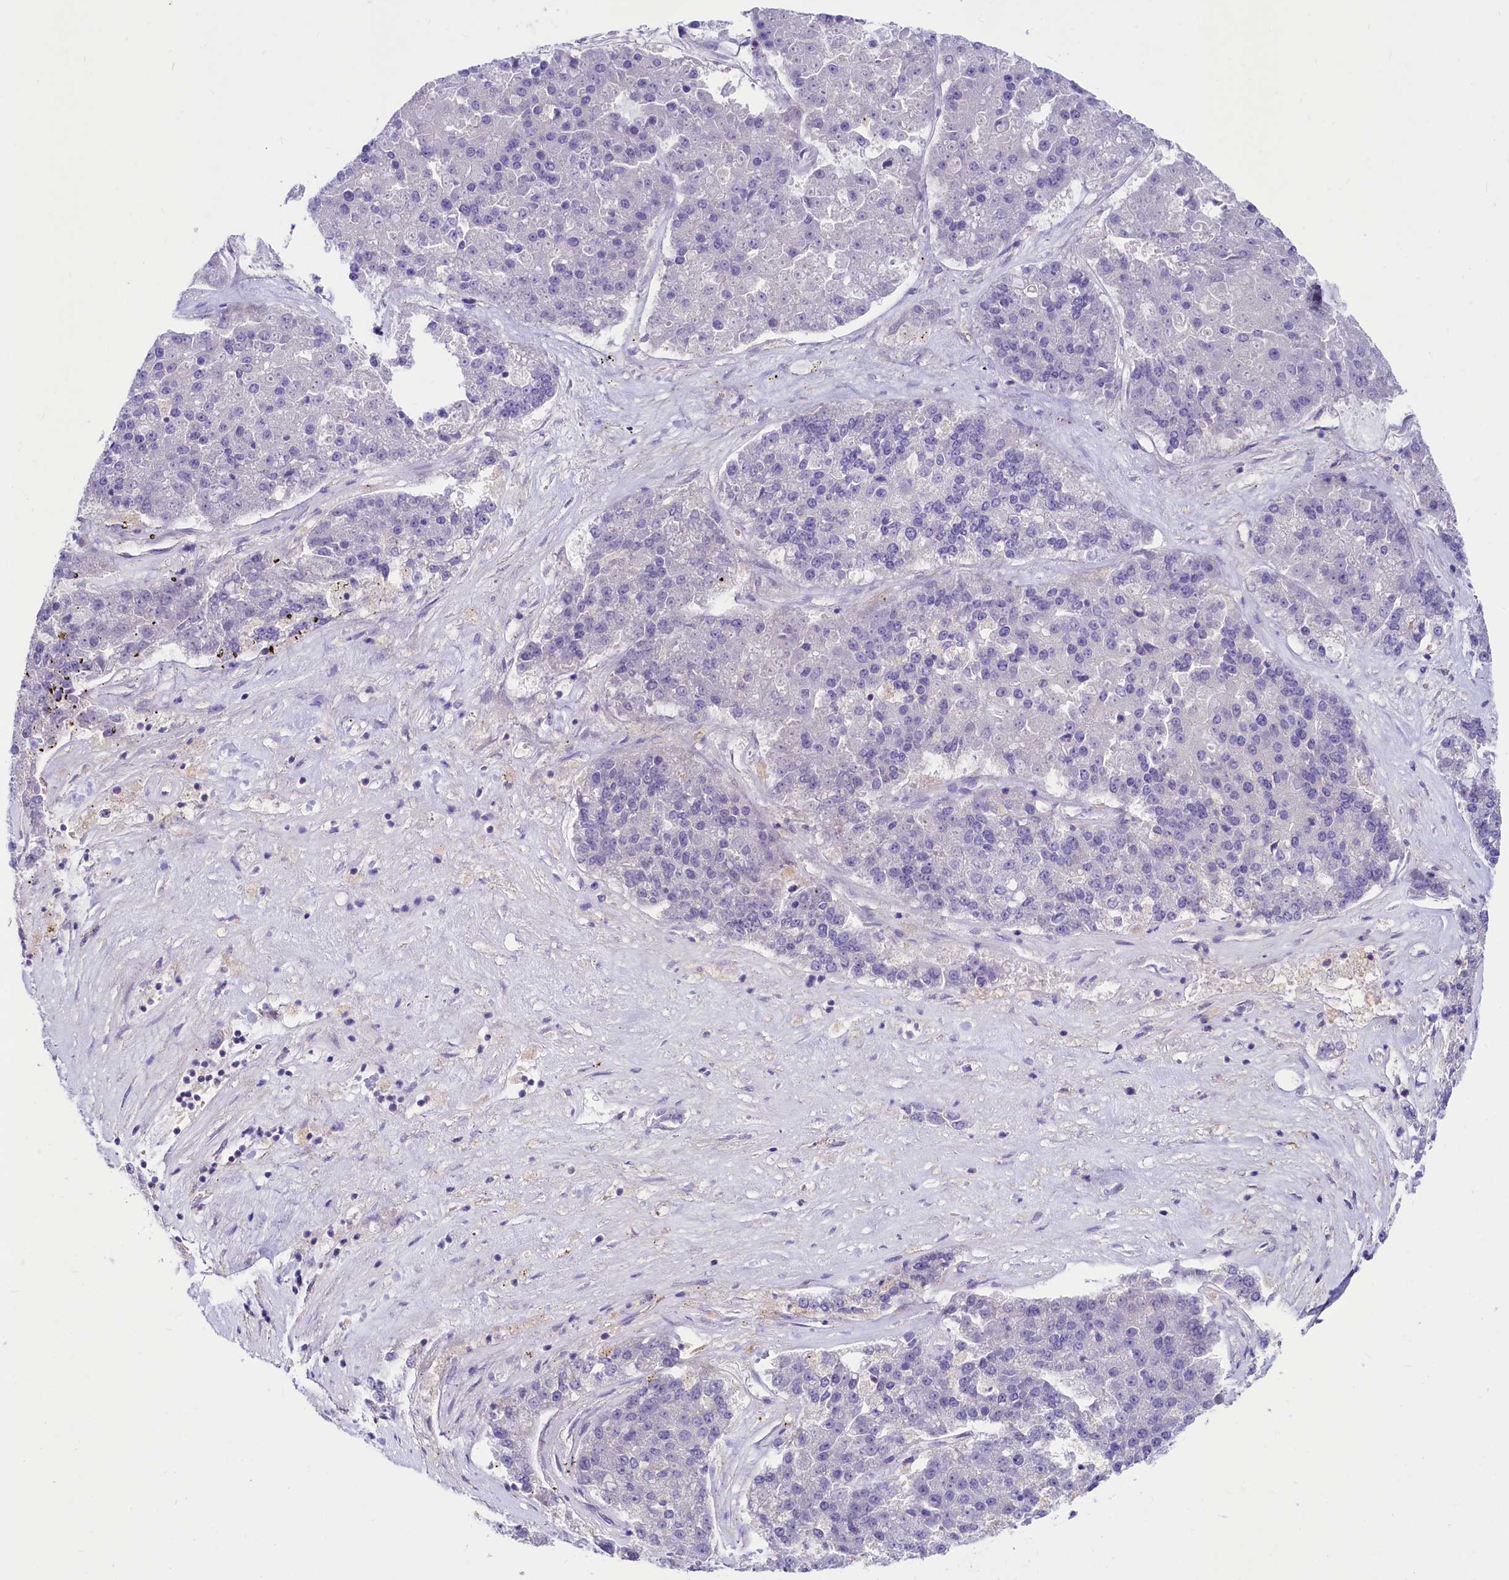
{"staining": {"intensity": "negative", "quantity": "none", "location": "none"}, "tissue": "pancreatic cancer", "cell_type": "Tumor cells", "image_type": "cancer", "snomed": [{"axis": "morphology", "description": "Adenocarcinoma, NOS"}, {"axis": "topography", "description": "Pancreas"}], "caption": "Micrograph shows no protein staining in tumor cells of pancreatic cancer tissue.", "gene": "ABHD5", "patient": {"sex": "male", "age": 50}}